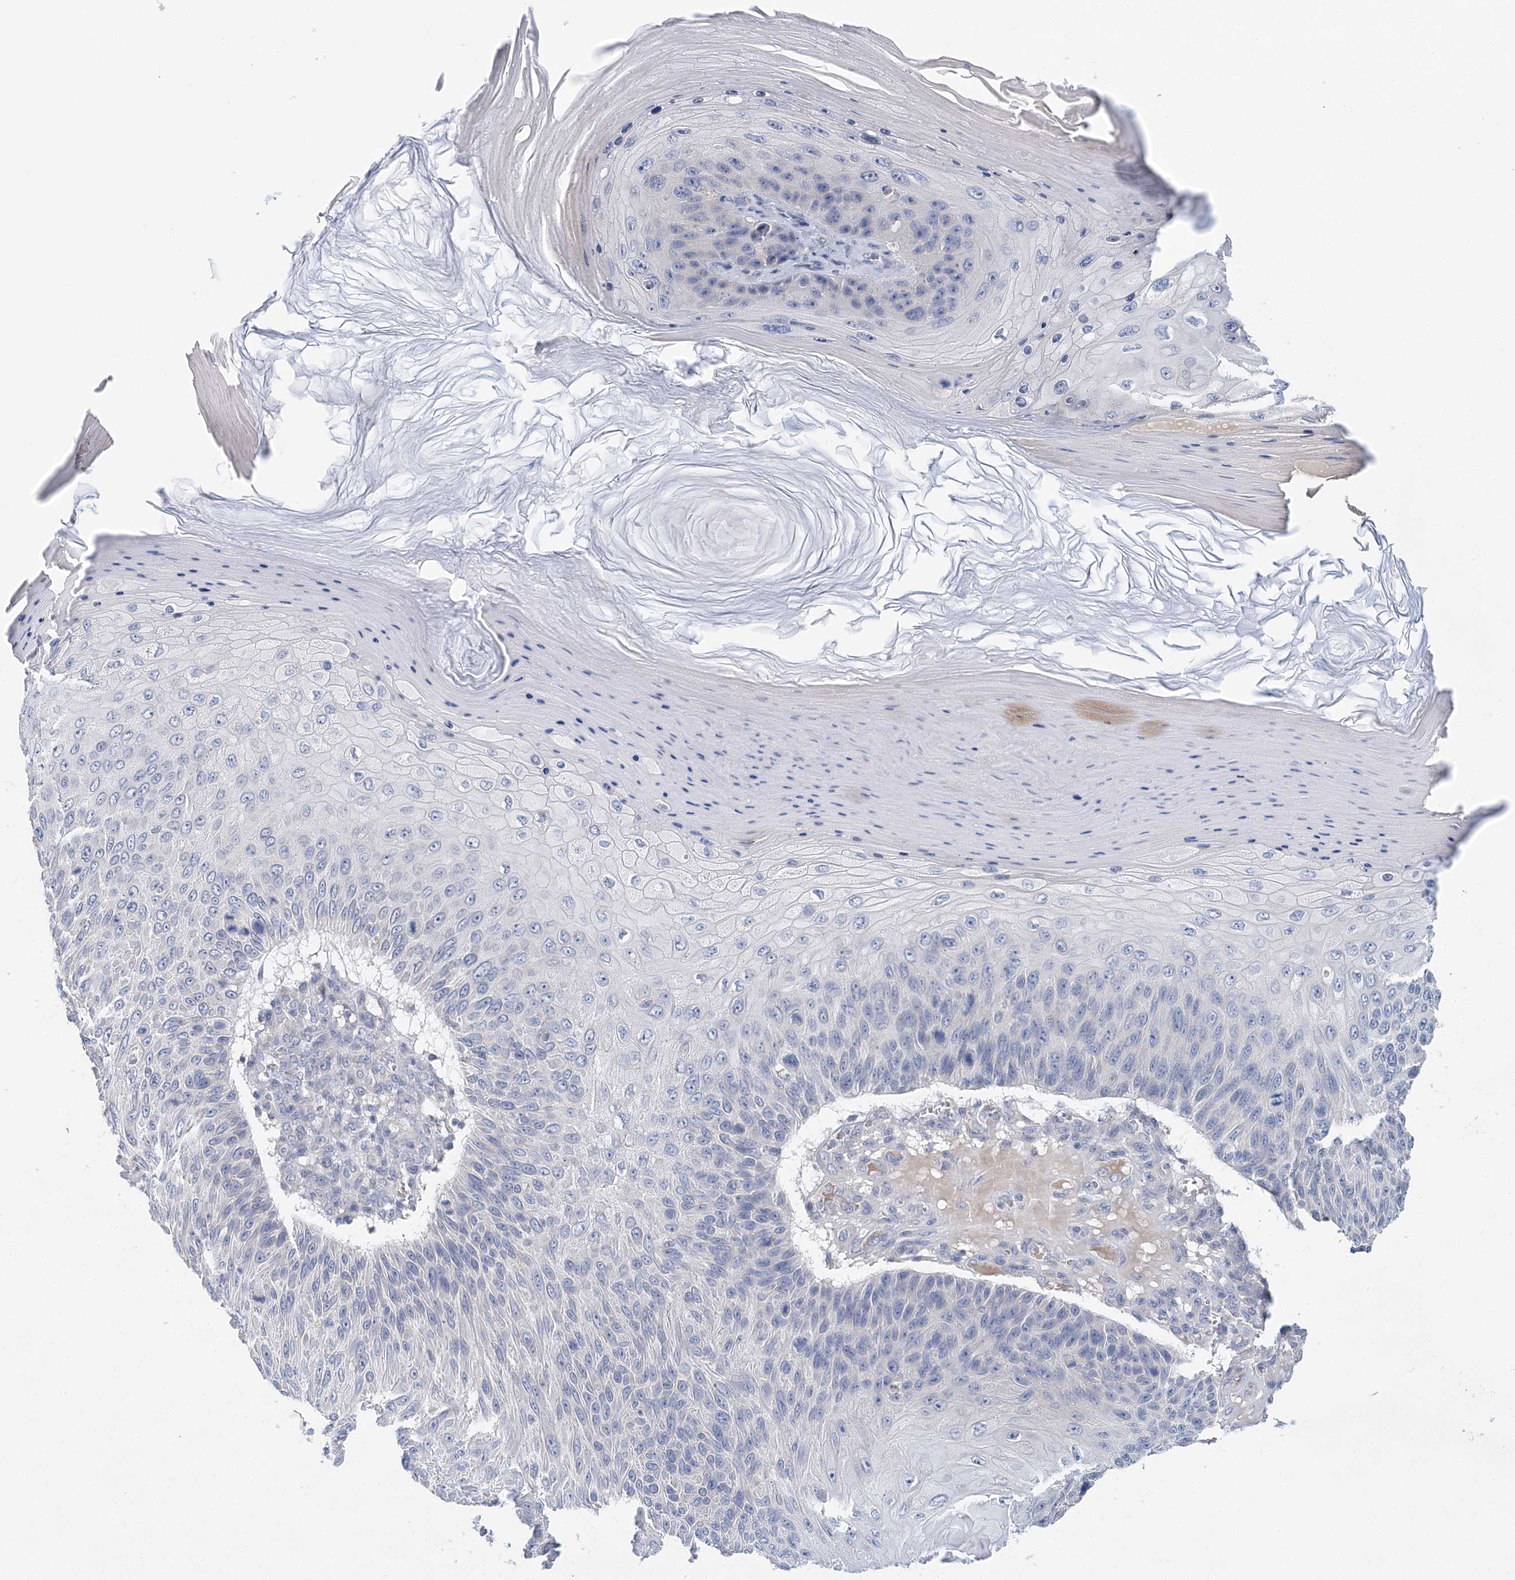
{"staining": {"intensity": "negative", "quantity": "none", "location": "none"}, "tissue": "skin cancer", "cell_type": "Tumor cells", "image_type": "cancer", "snomed": [{"axis": "morphology", "description": "Squamous cell carcinoma, NOS"}, {"axis": "topography", "description": "Skin"}], "caption": "An image of human skin cancer (squamous cell carcinoma) is negative for staining in tumor cells. (DAB immunohistochemistry (IHC), high magnification).", "gene": "LRRIQ4", "patient": {"sex": "female", "age": 88}}